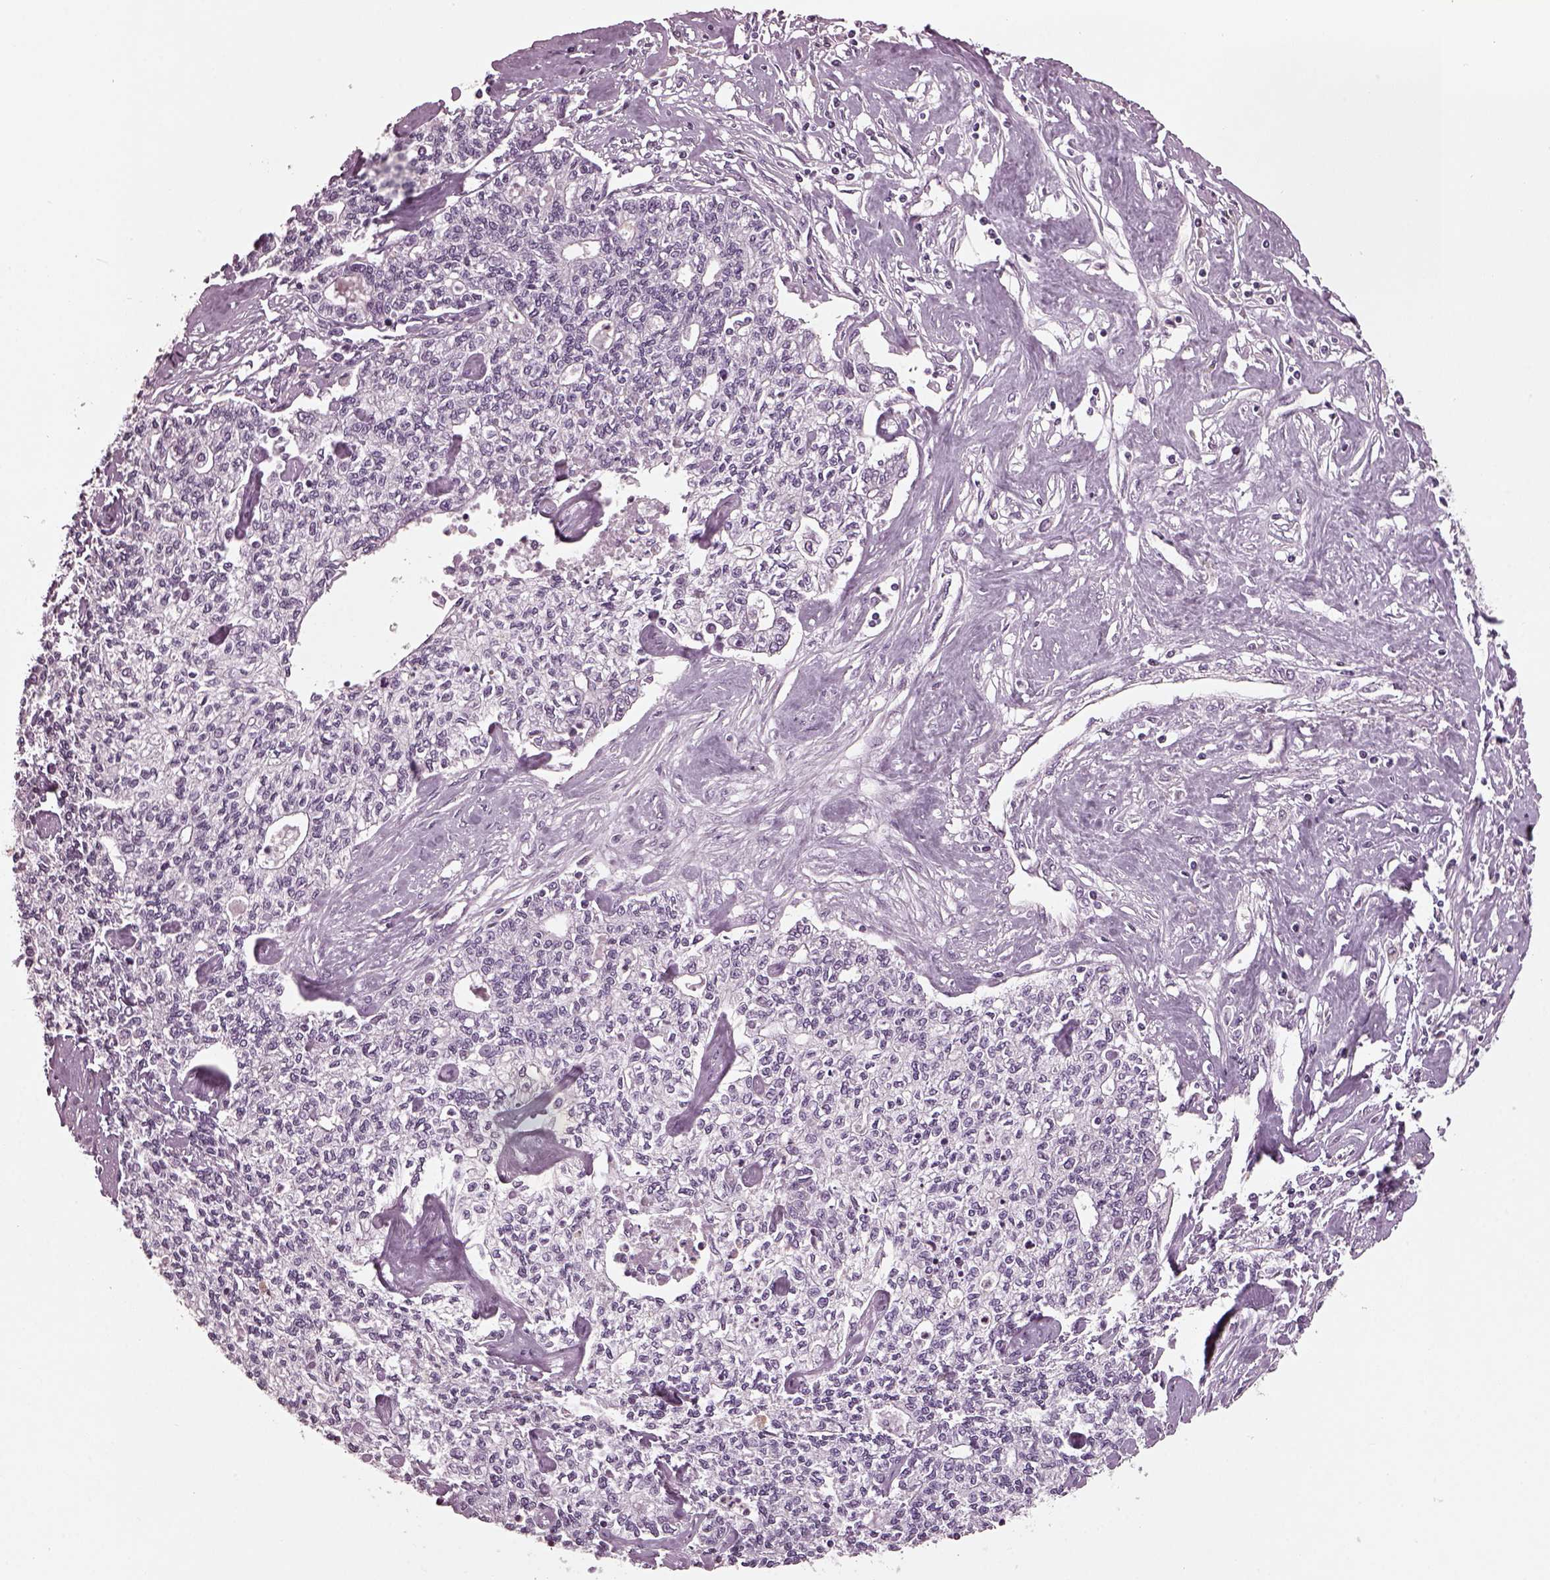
{"staining": {"intensity": "negative", "quantity": "none", "location": "none"}, "tissue": "liver cancer", "cell_type": "Tumor cells", "image_type": "cancer", "snomed": [{"axis": "morphology", "description": "Cholangiocarcinoma"}, {"axis": "topography", "description": "Liver"}], "caption": "High magnification brightfield microscopy of liver cancer stained with DAB (brown) and counterstained with hematoxylin (blue): tumor cells show no significant positivity.", "gene": "DPYSL5", "patient": {"sex": "female", "age": 61}}